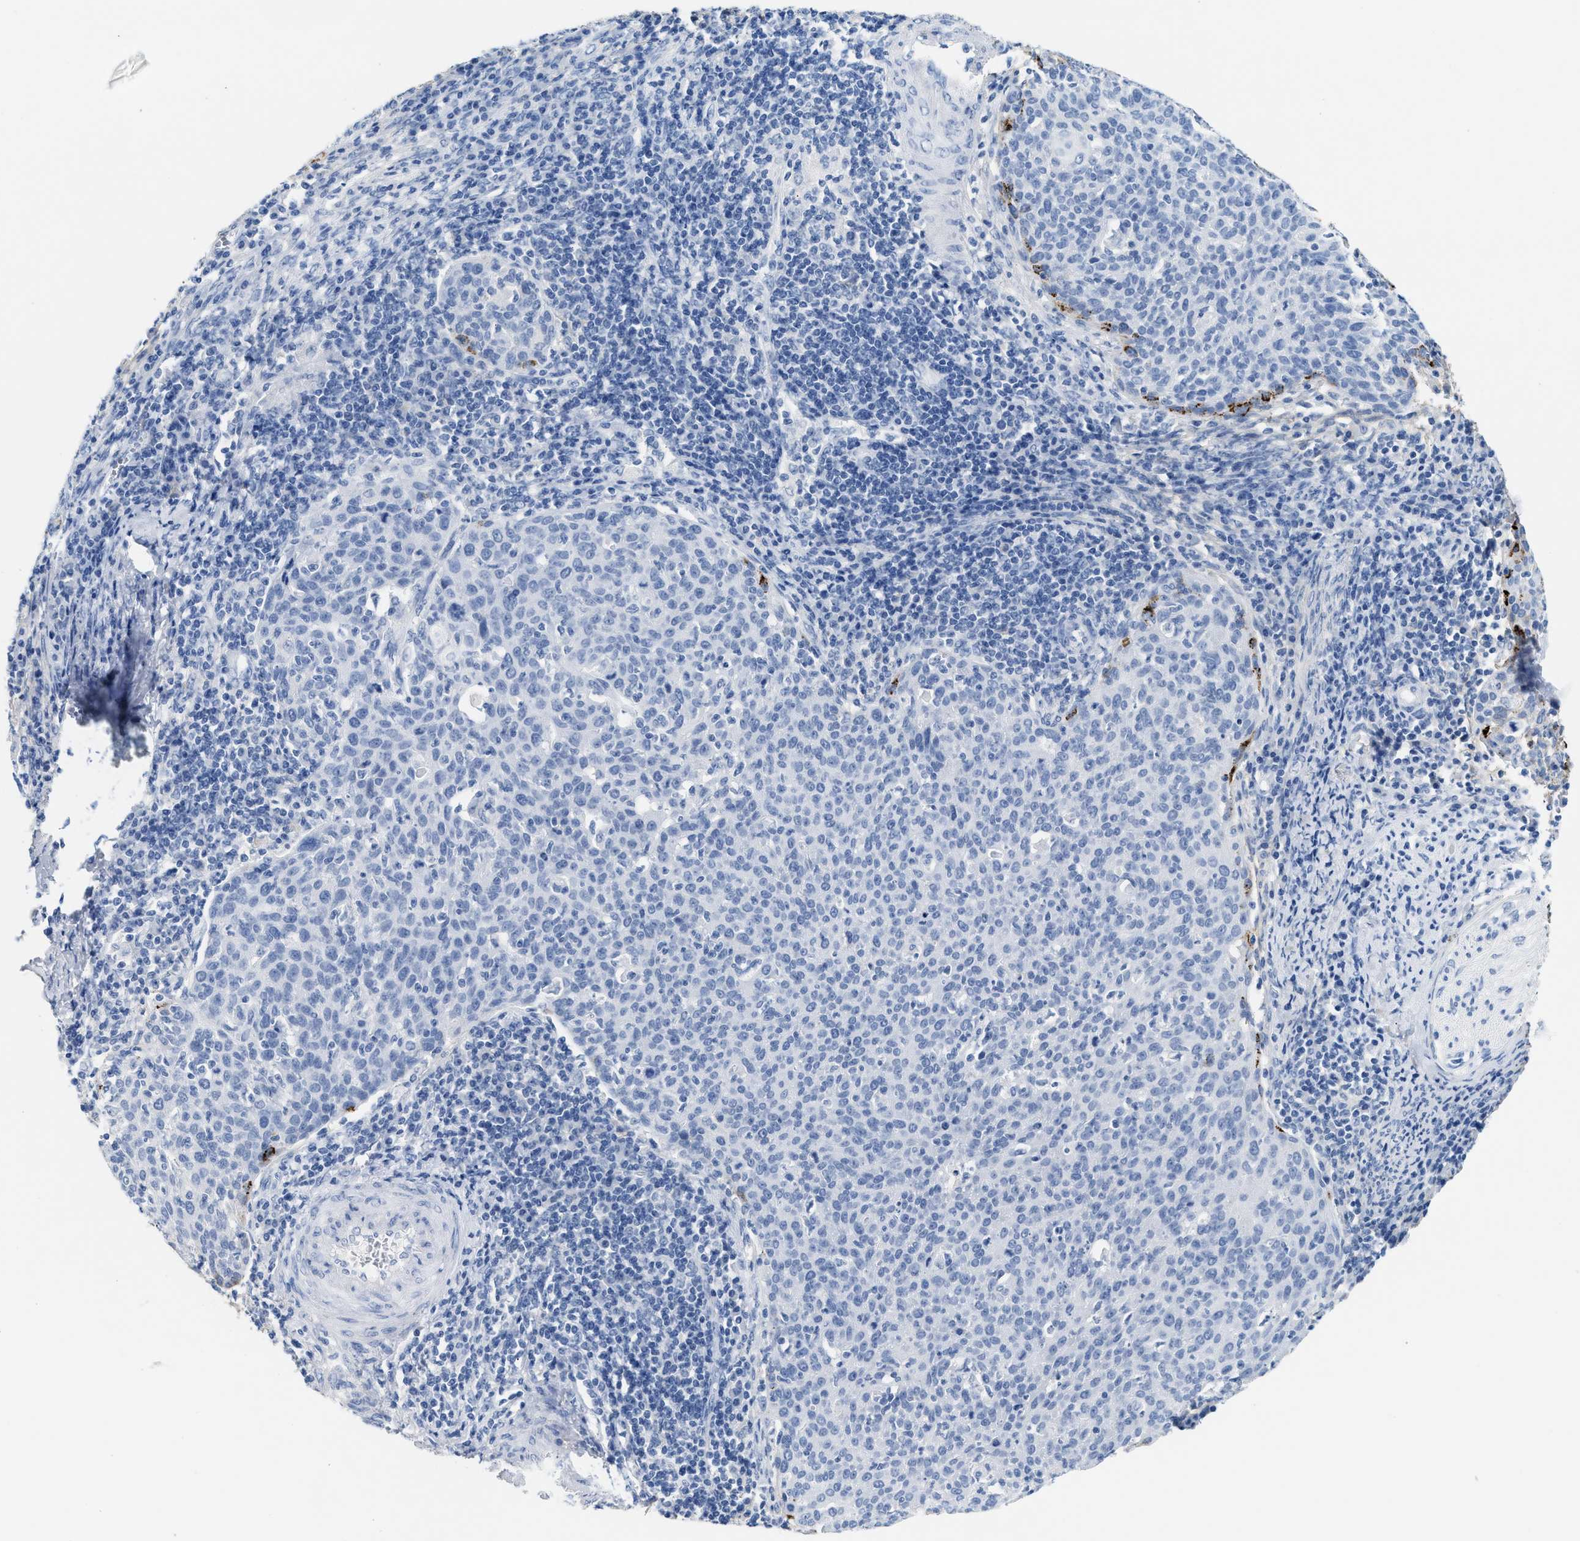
{"staining": {"intensity": "negative", "quantity": "none", "location": "none"}, "tissue": "cervical cancer", "cell_type": "Tumor cells", "image_type": "cancer", "snomed": [{"axis": "morphology", "description": "Squamous cell carcinoma, NOS"}, {"axis": "topography", "description": "Cervix"}], "caption": "DAB (3,3'-diaminobenzidine) immunohistochemical staining of squamous cell carcinoma (cervical) reveals no significant positivity in tumor cells.", "gene": "TNR", "patient": {"sex": "female", "age": 38}}